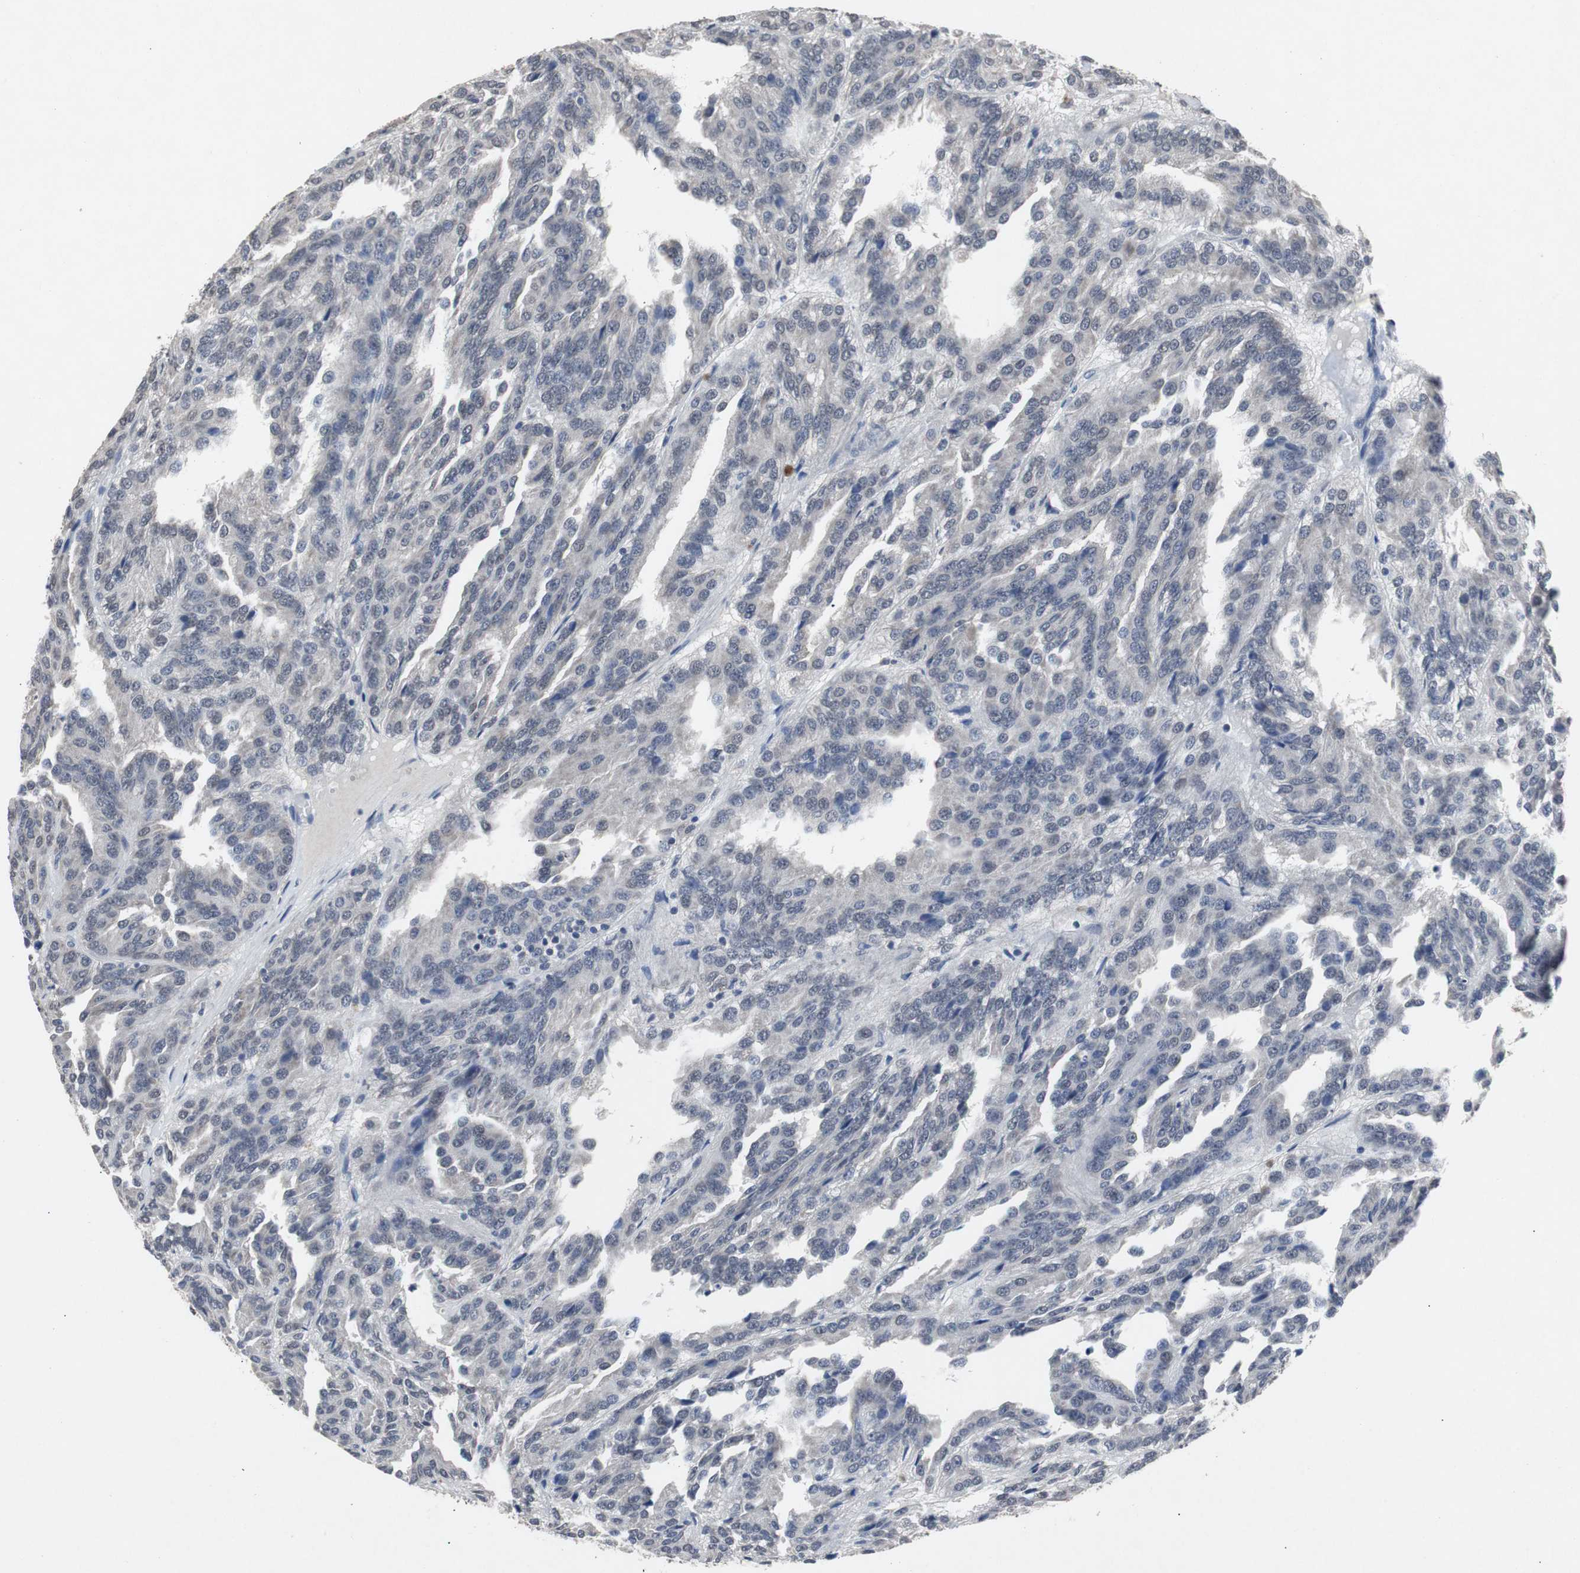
{"staining": {"intensity": "negative", "quantity": "none", "location": "none"}, "tissue": "renal cancer", "cell_type": "Tumor cells", "image_type": "cancer", "snomed": [{"axis": "morphology", "description": "Adenocarcinoma, NOS"}, {"axis": "topography", "description": "Kidney"}], "caption": "Tumor cells are negative for brown protein staining in renal cancer.", "gene": "RBM47", "patient": {"sex": "male", "age": 46}}